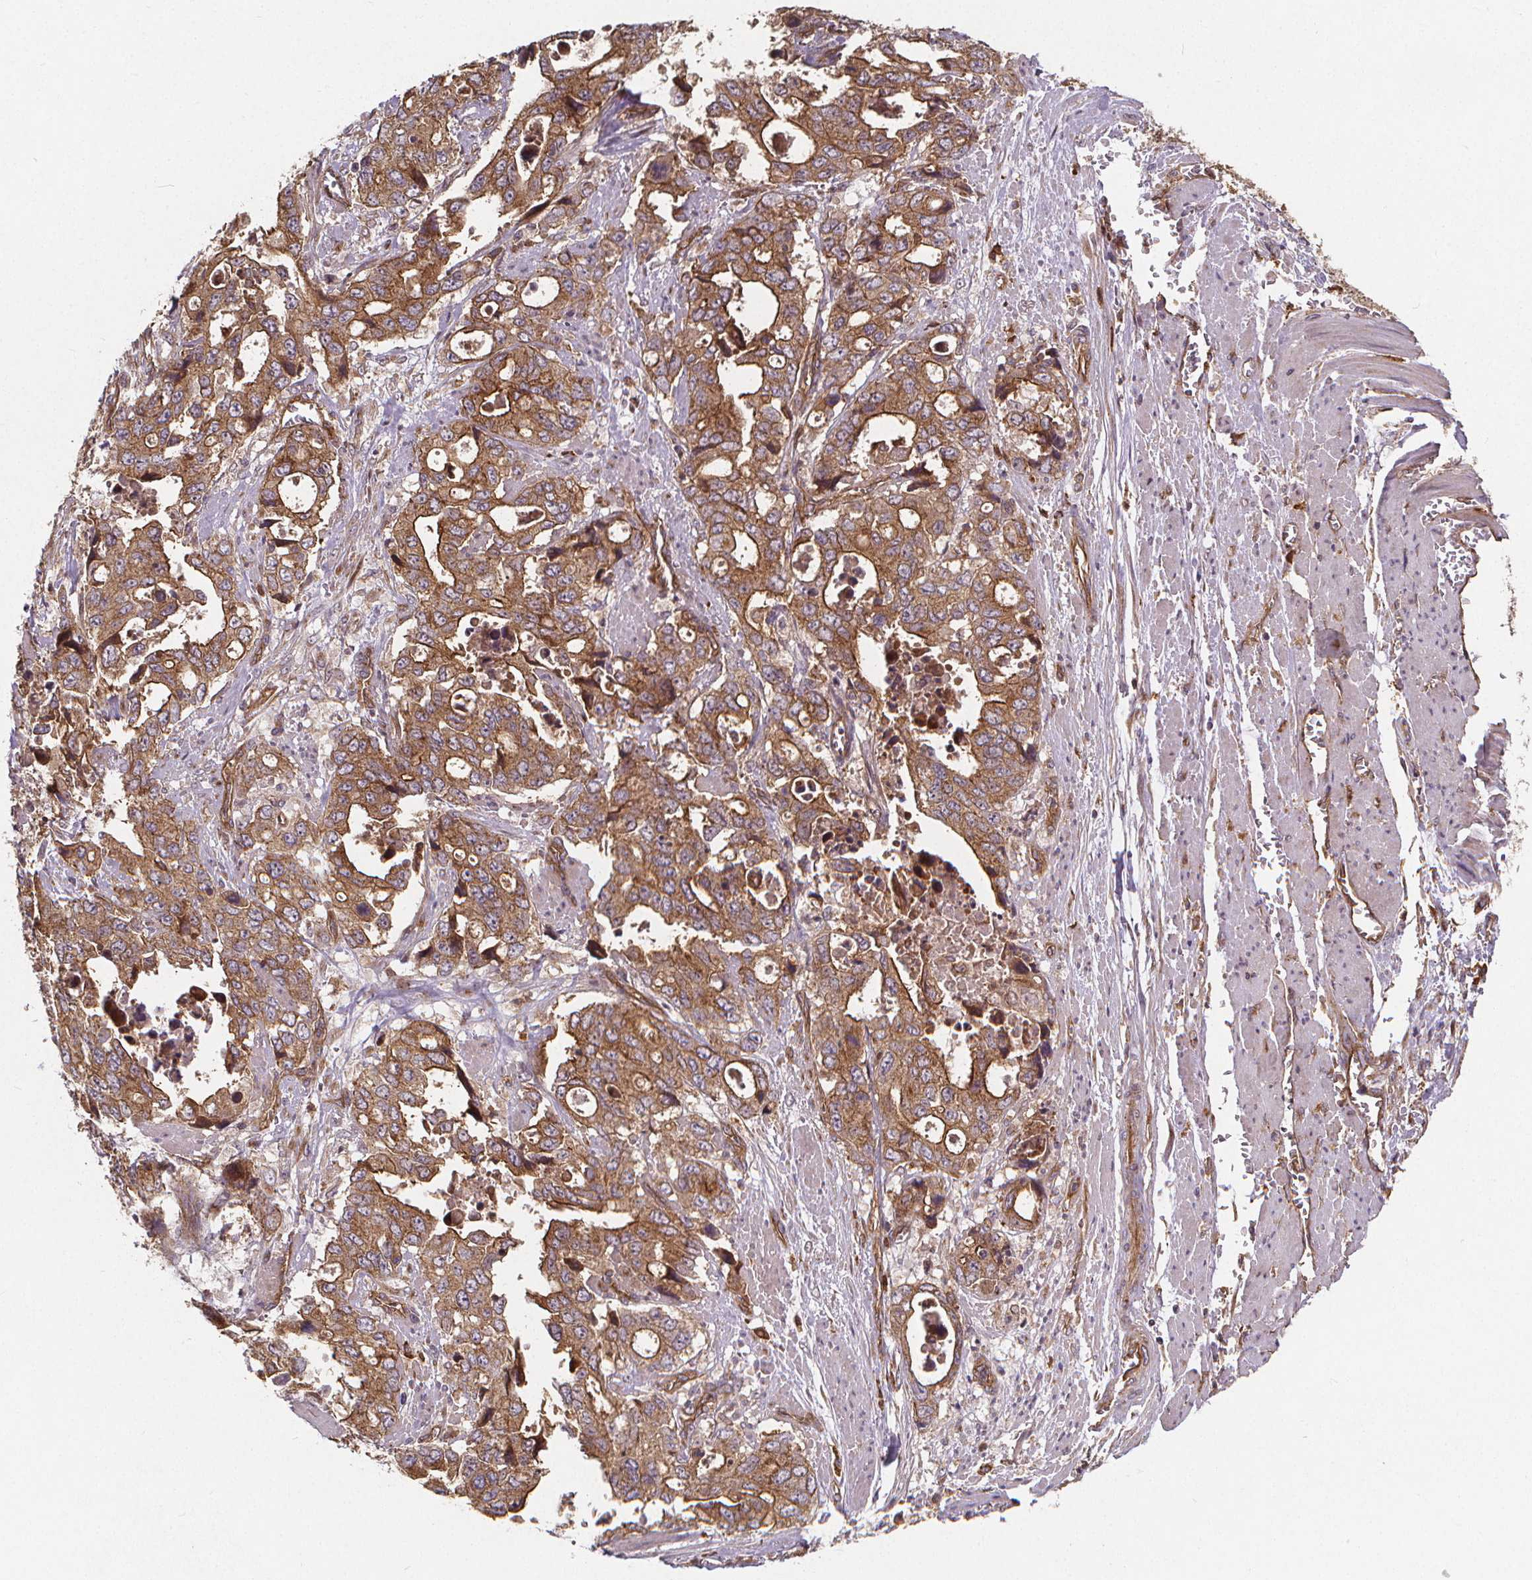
{"staining": {"intensity": "moderate", "quantity": ">75%", "location": "cytoplasmic/membranous"}, "tissue": "stomach cancer", "cell_type": "Tumor cells", "image_type": "cancer", "snomed": [{"axis": "morphology", "description": "Adenocarcinoma, NOS"}, {"axis": "topography", "description": "Stomach, upper"}], "caption": "A photomicrograph of human adenocarcinoma (stomach) stained for a protein exhibits moderate cytoplasmic/membranous brown staining in tumor cells.", "gene": "CLINT1", "patient": {"sex": "male", "age": 74}}